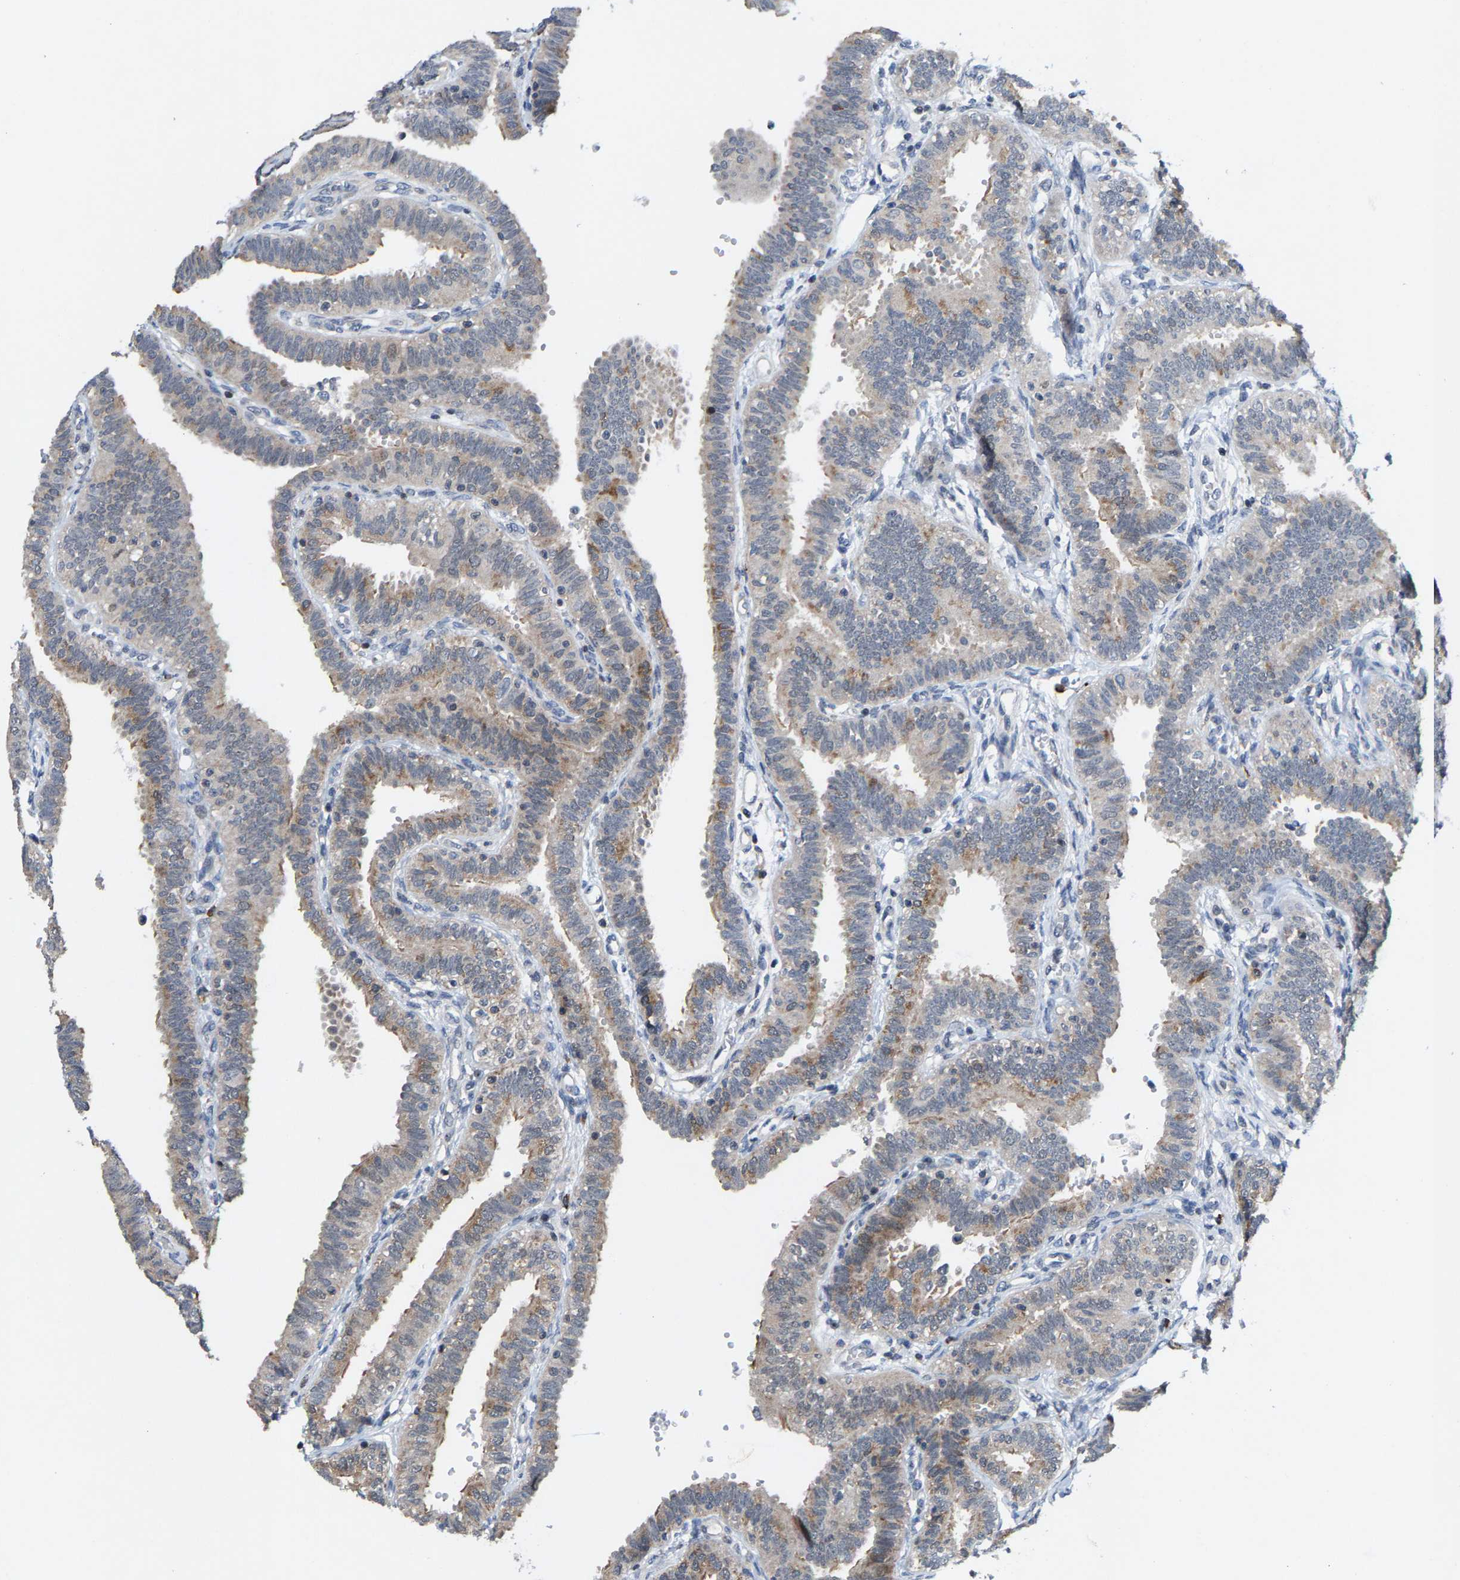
{"staining": {"intensity": "moderate", "quantity": ">75%", "location": "cytoplasmic/membranous"}, "tissue": "fallopian tube", "cell_type": "Glandular cells", "image_type": "normal", "snomed": [{"axis": "morphology", "description": "Normal tissue, NOS"}, {"axis": "topography", "description": "Fallopian tube"}, {"axis": "topography", "description": "Placenta"}], "caption": "This histopathology image exhibits IHC staining of unremarkable human fallopian tube, with medium moderate cytoplasmic/membranous expression in approximately >75% of glandular cells.", "gene": "TDRKH", "patient": {"sex": "female", "age": 34}}